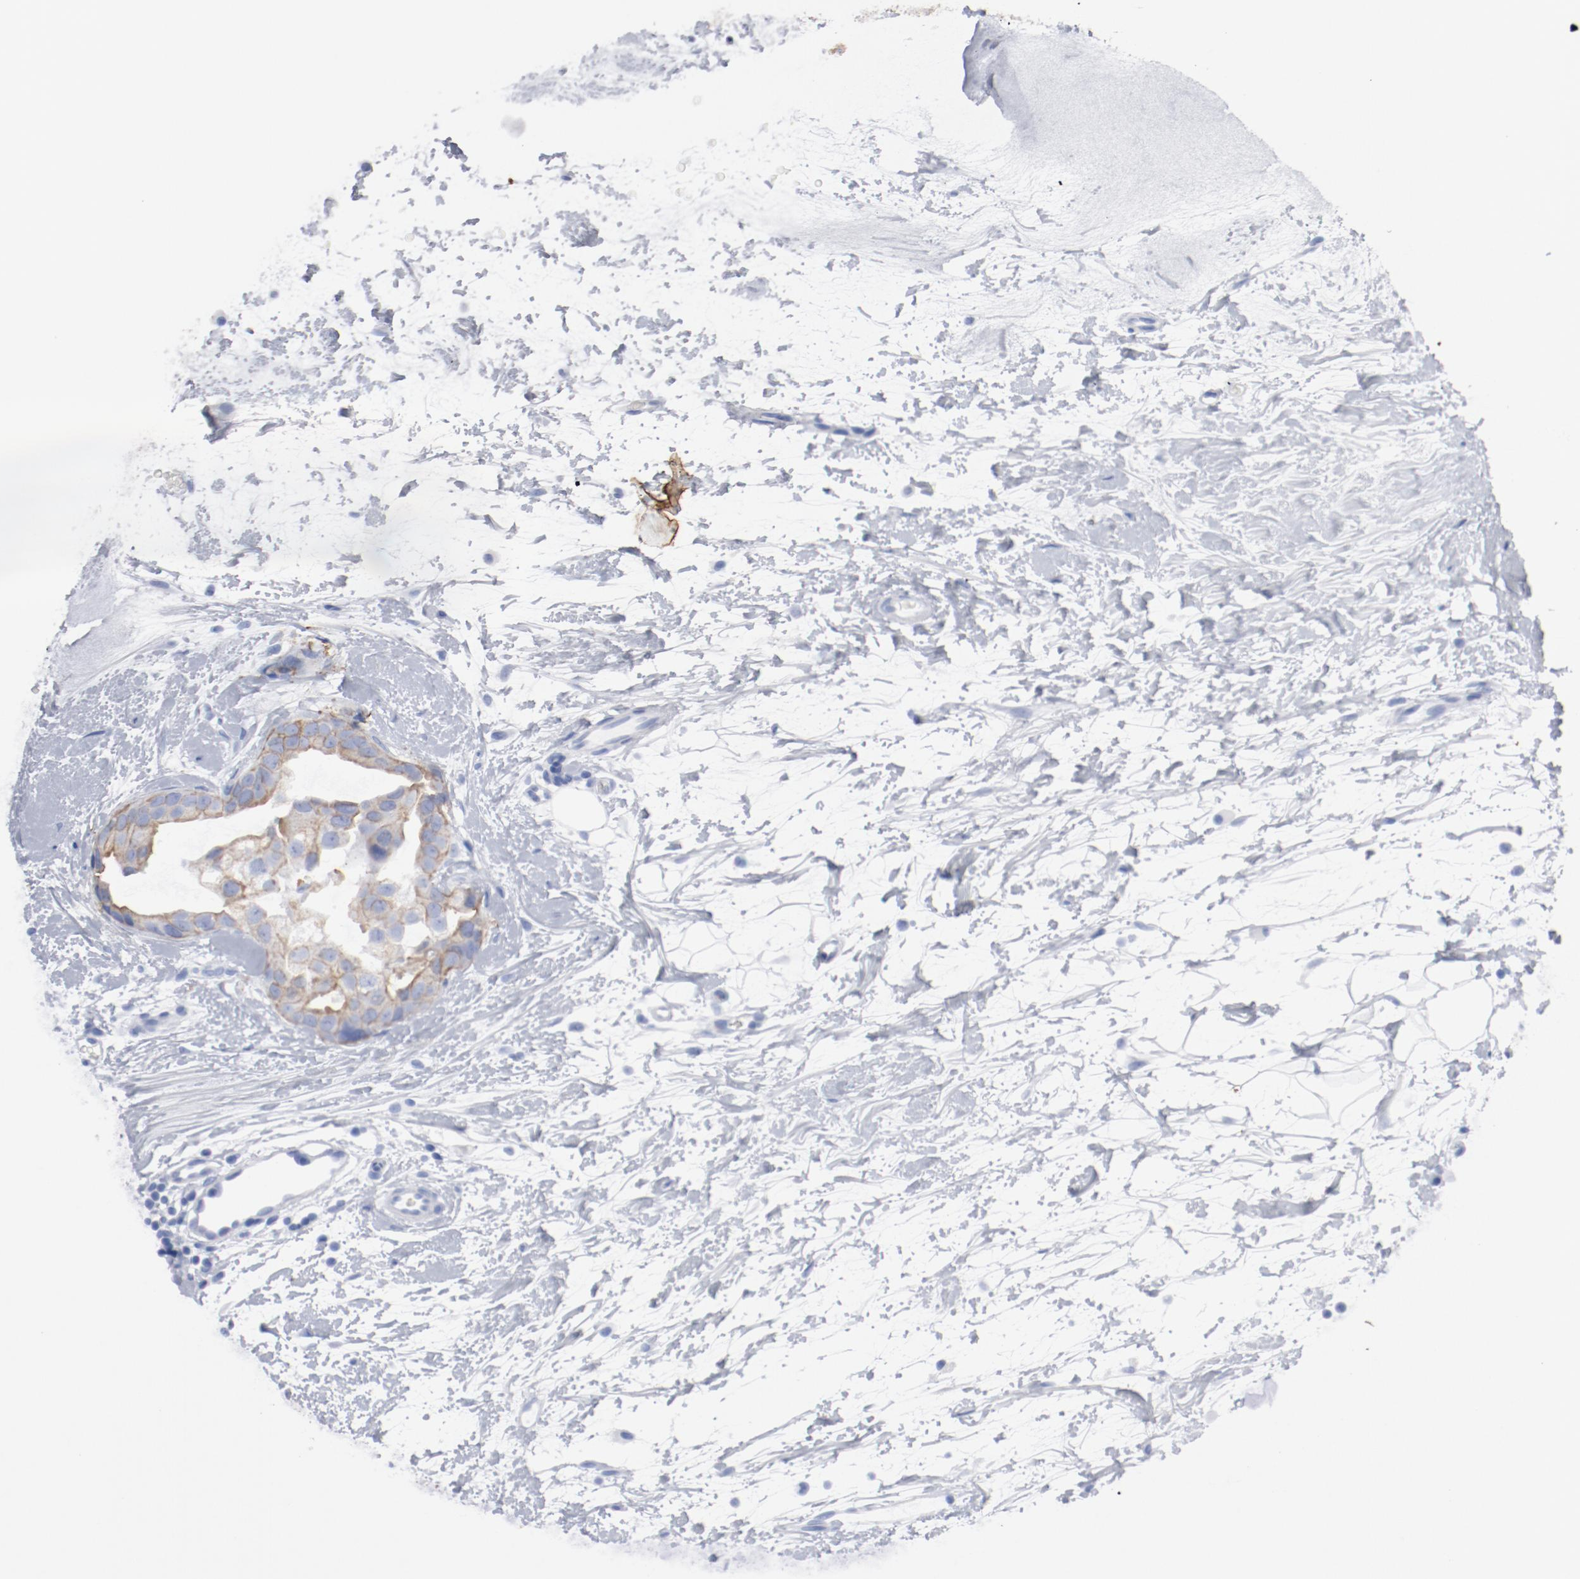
{"staining": {"intensity": "weak", "quantity": ">75%", "location": "cytoplasmic/membranous"}, "tissue": "breast cancer", "cell_type": "Tumor cells", "image_type": "cancer", "snomed": [{"axis": "morphology", "description": "Duct carcinoma"}, {"axis": "topography", "description": "Breast"}], "caption": "Weak cytoplasmic/membranous staining is identified in approximately >75% of tumor cells in breast cancer (infiltrating ductal carcinoma). The staining is performed using DAB (3,3'-diaminobenzidine) brown chromogen to label protein expression. The nuclei are counter-stained blue using hematoxylin.", "gene": "TSPAN6", "patient": {"sex": "female", "age": 40}}